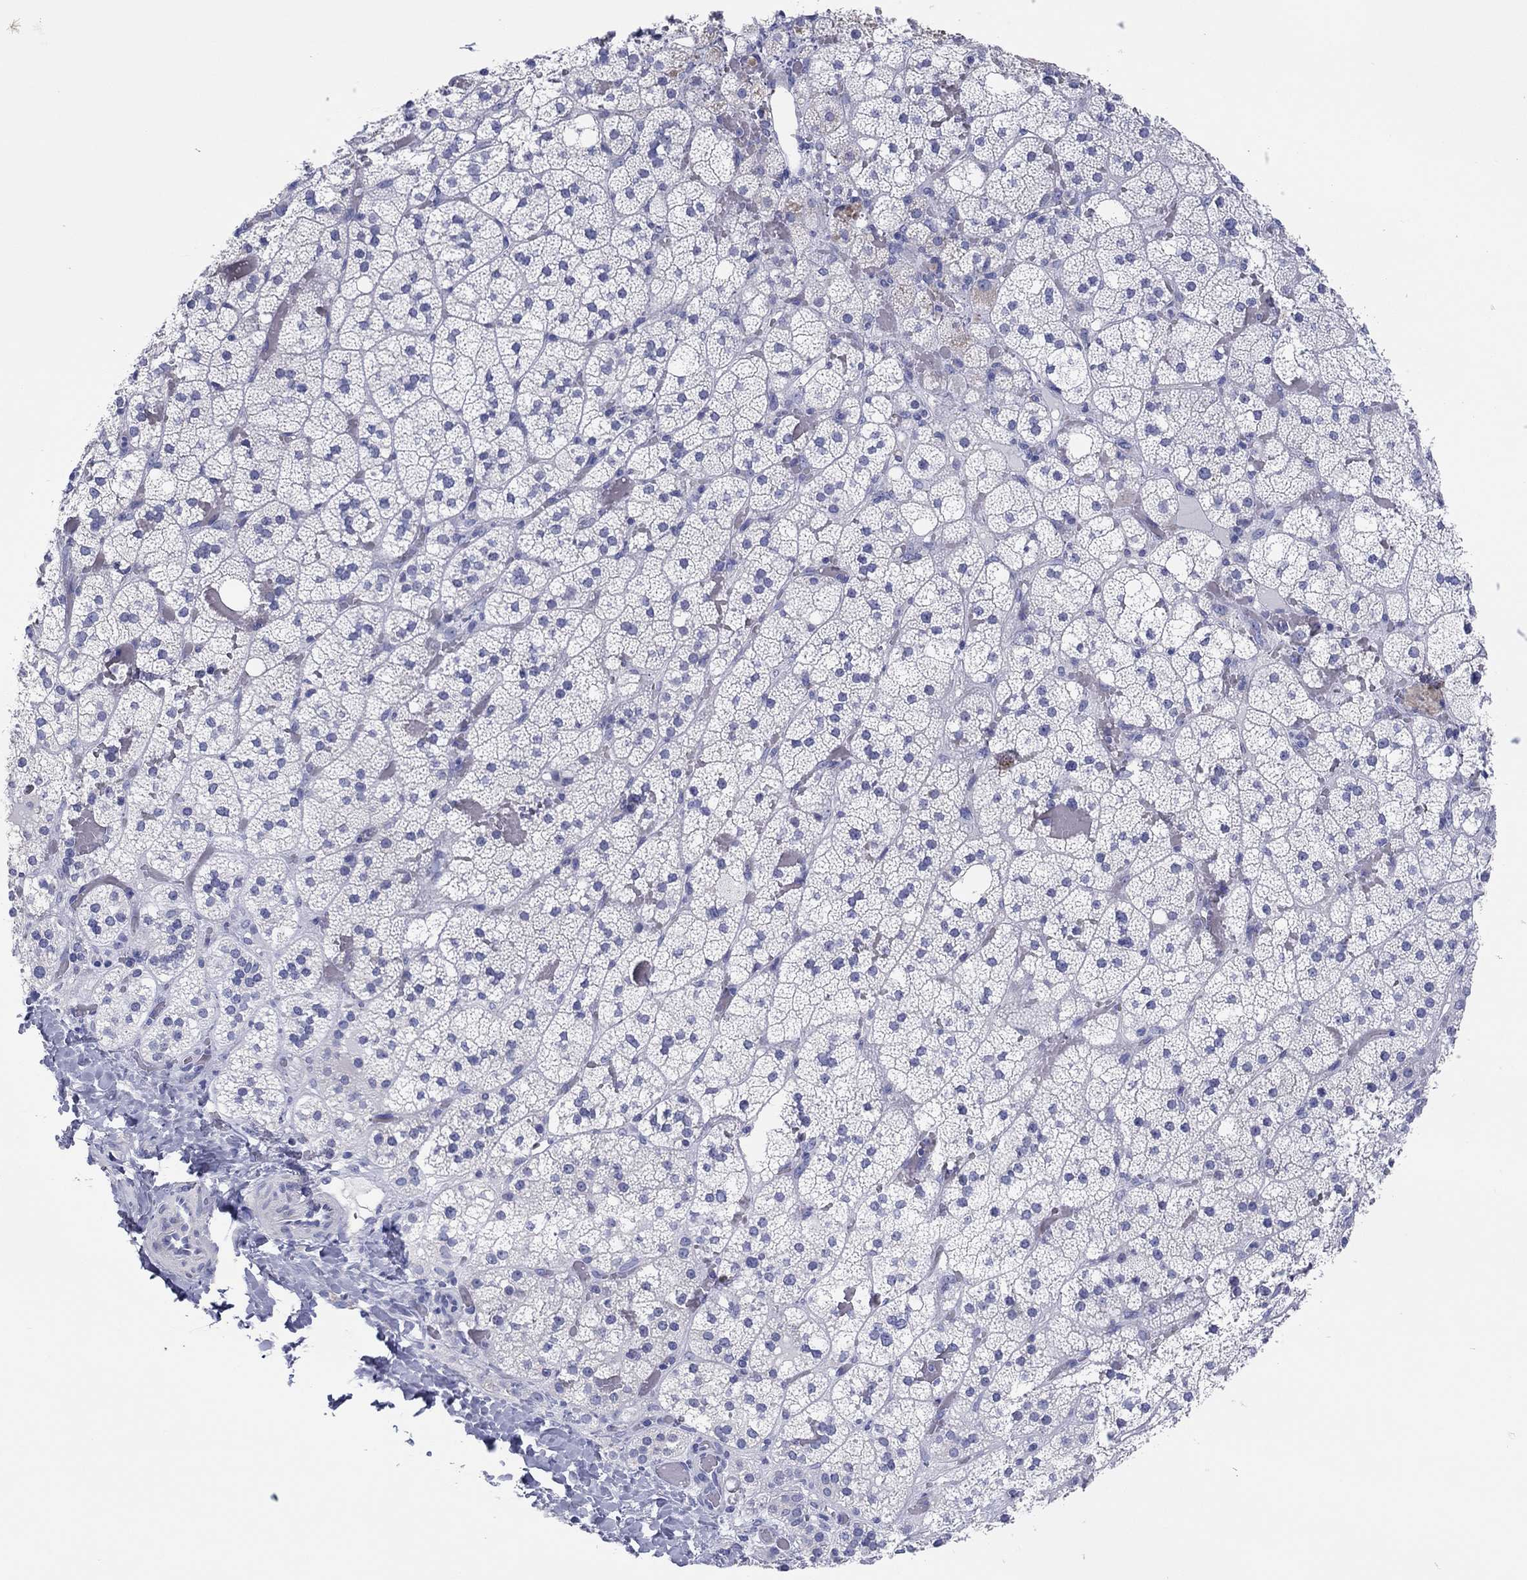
{"staining": {"intensity": "negative", "quantity": "none", "location": "none"}, "tissue": "adrenal gland", "cell_type": "Glandular cells", "image_type": "normal", "snomed": [{"axis": "morphology", "description": "Normal tissue, NOS"}, {"axis": "topography", "description": "Adrenal gland"}], "caption": "This is a image of IHC staining of unremarkable adrenal gland, which shows no staining in glandular cells.", "gene": "ERICH3", "patient": {"sex": "male", "age": 53}}